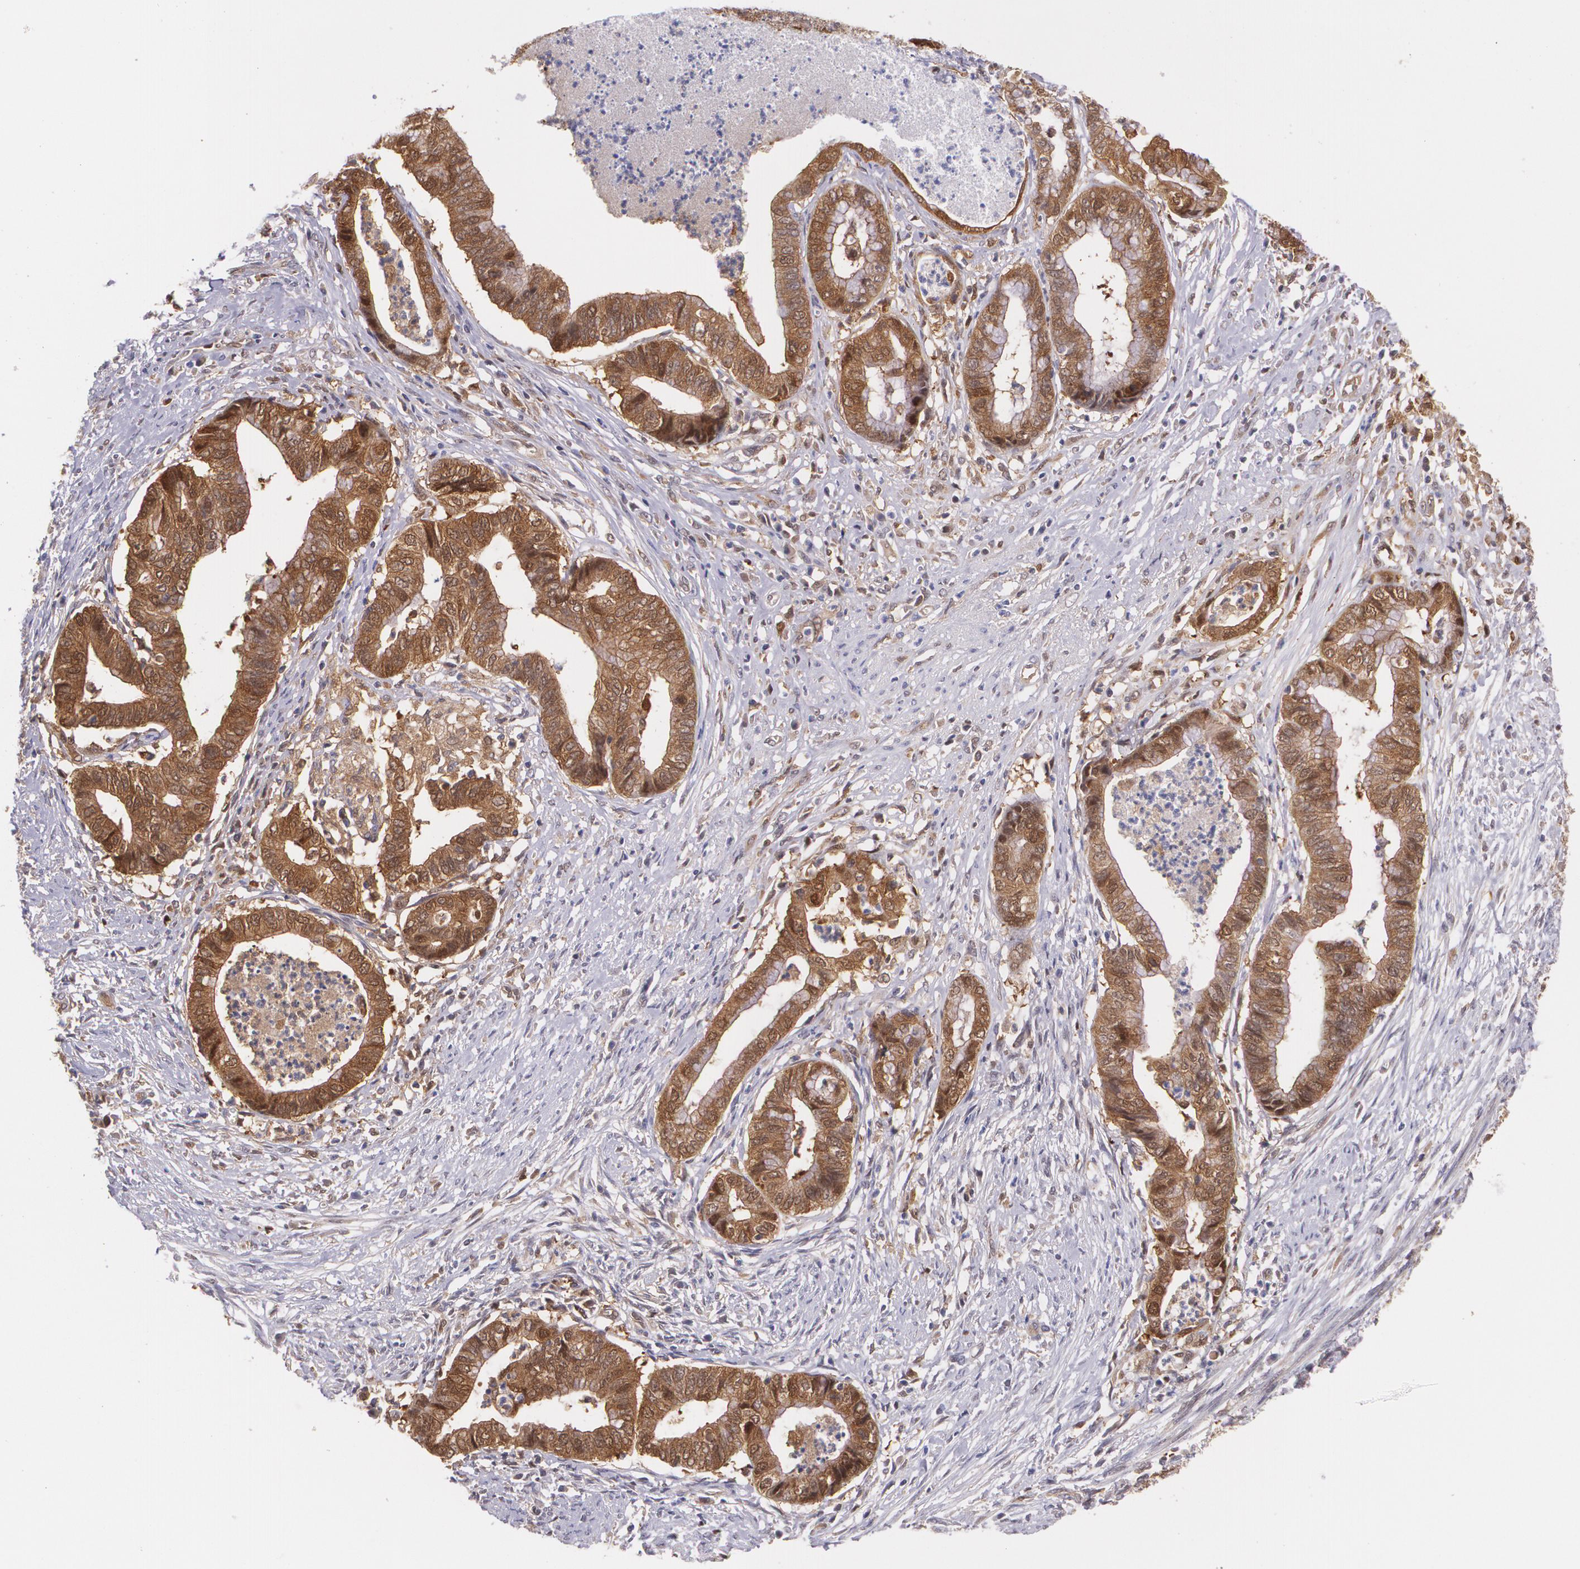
{"staining": {"intensity": "strong", "quantity": ">75%", "location": "cytoplasmic/membranous"}, "tissue": "endometrial cancer", "cell_type": "Tumor cells", "image_type": "cancer", "snomed": [{"axis": "morphology", "description": "Necrosis, NOS"}, {"axis": "morphology", "description": "Adenocarcinoma, NOS"}, {"axis": "topography", "description": "Endometrium"}], "caption": "Immunohistochemical staining of adenocarcinoma (endometrial) exhibits high levels of strong cytoplasmic/membranous positivity in approximately >75% of tumor cells.", "gene": "HSPH1", "patient": {"sex": "female", "age": 79}}